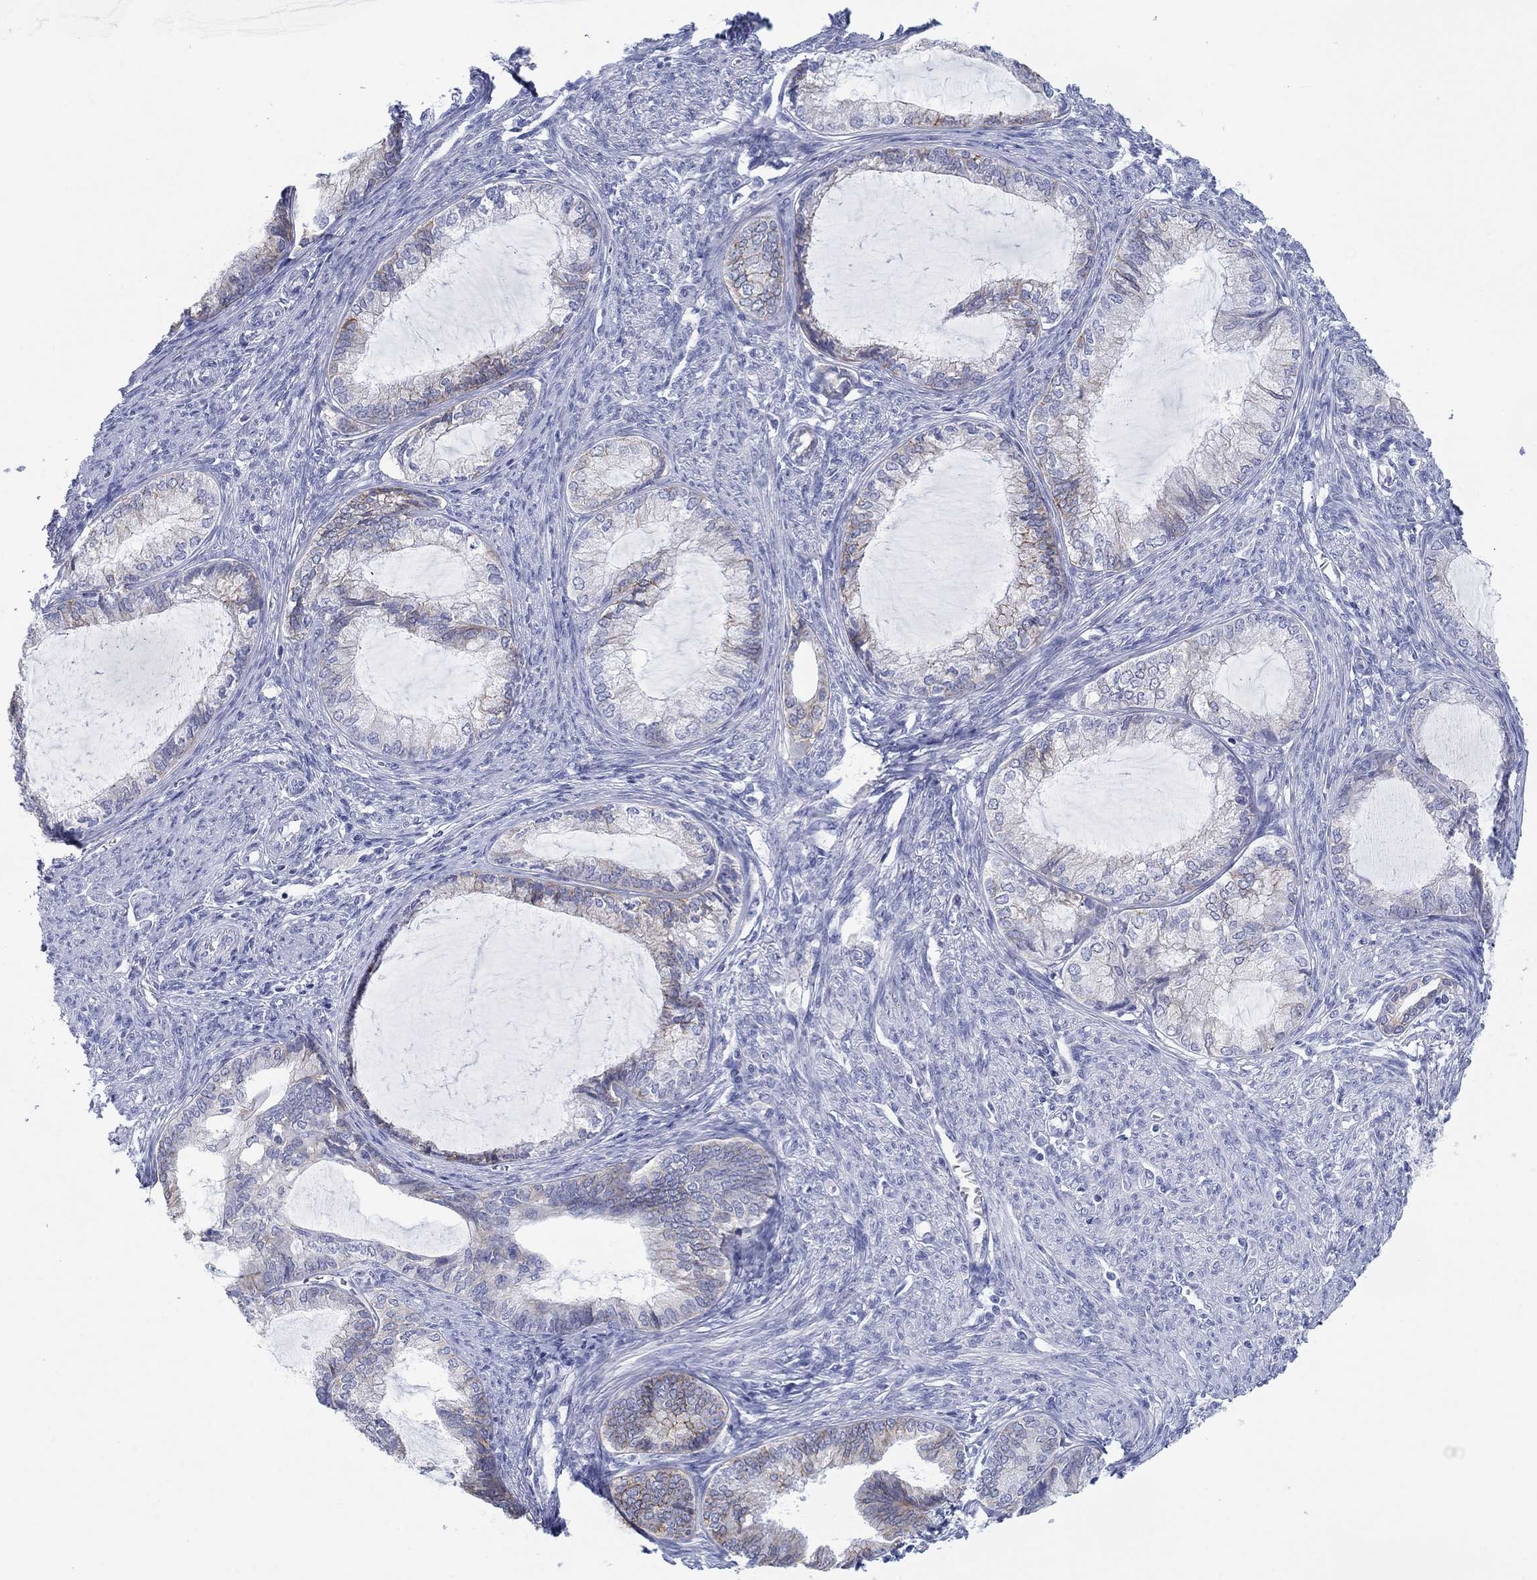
{"staining": {"intensity": "moderate", "quantity": "<25%", "location": "cytoplasmic/membranous"}, "tissue": "endometrial cancer", "cell_type": "Tumor cells", "image_type": "cancer", "snomed": [{"axis": "morphology", "description": "Adenocarcinoma, NOS"}, {"axis": "topography", "description": "Endometrium"}], "caption": "High-power microscopy captured an immunohistochemistry histopathology image of endometrial adenocarcinoma, revealing moderate cytoplasmic/membranous positivity in approximately <25% of tumor cells.", "gene": "ATP1B1", "patient": {"sex": "female", "age": 86}}